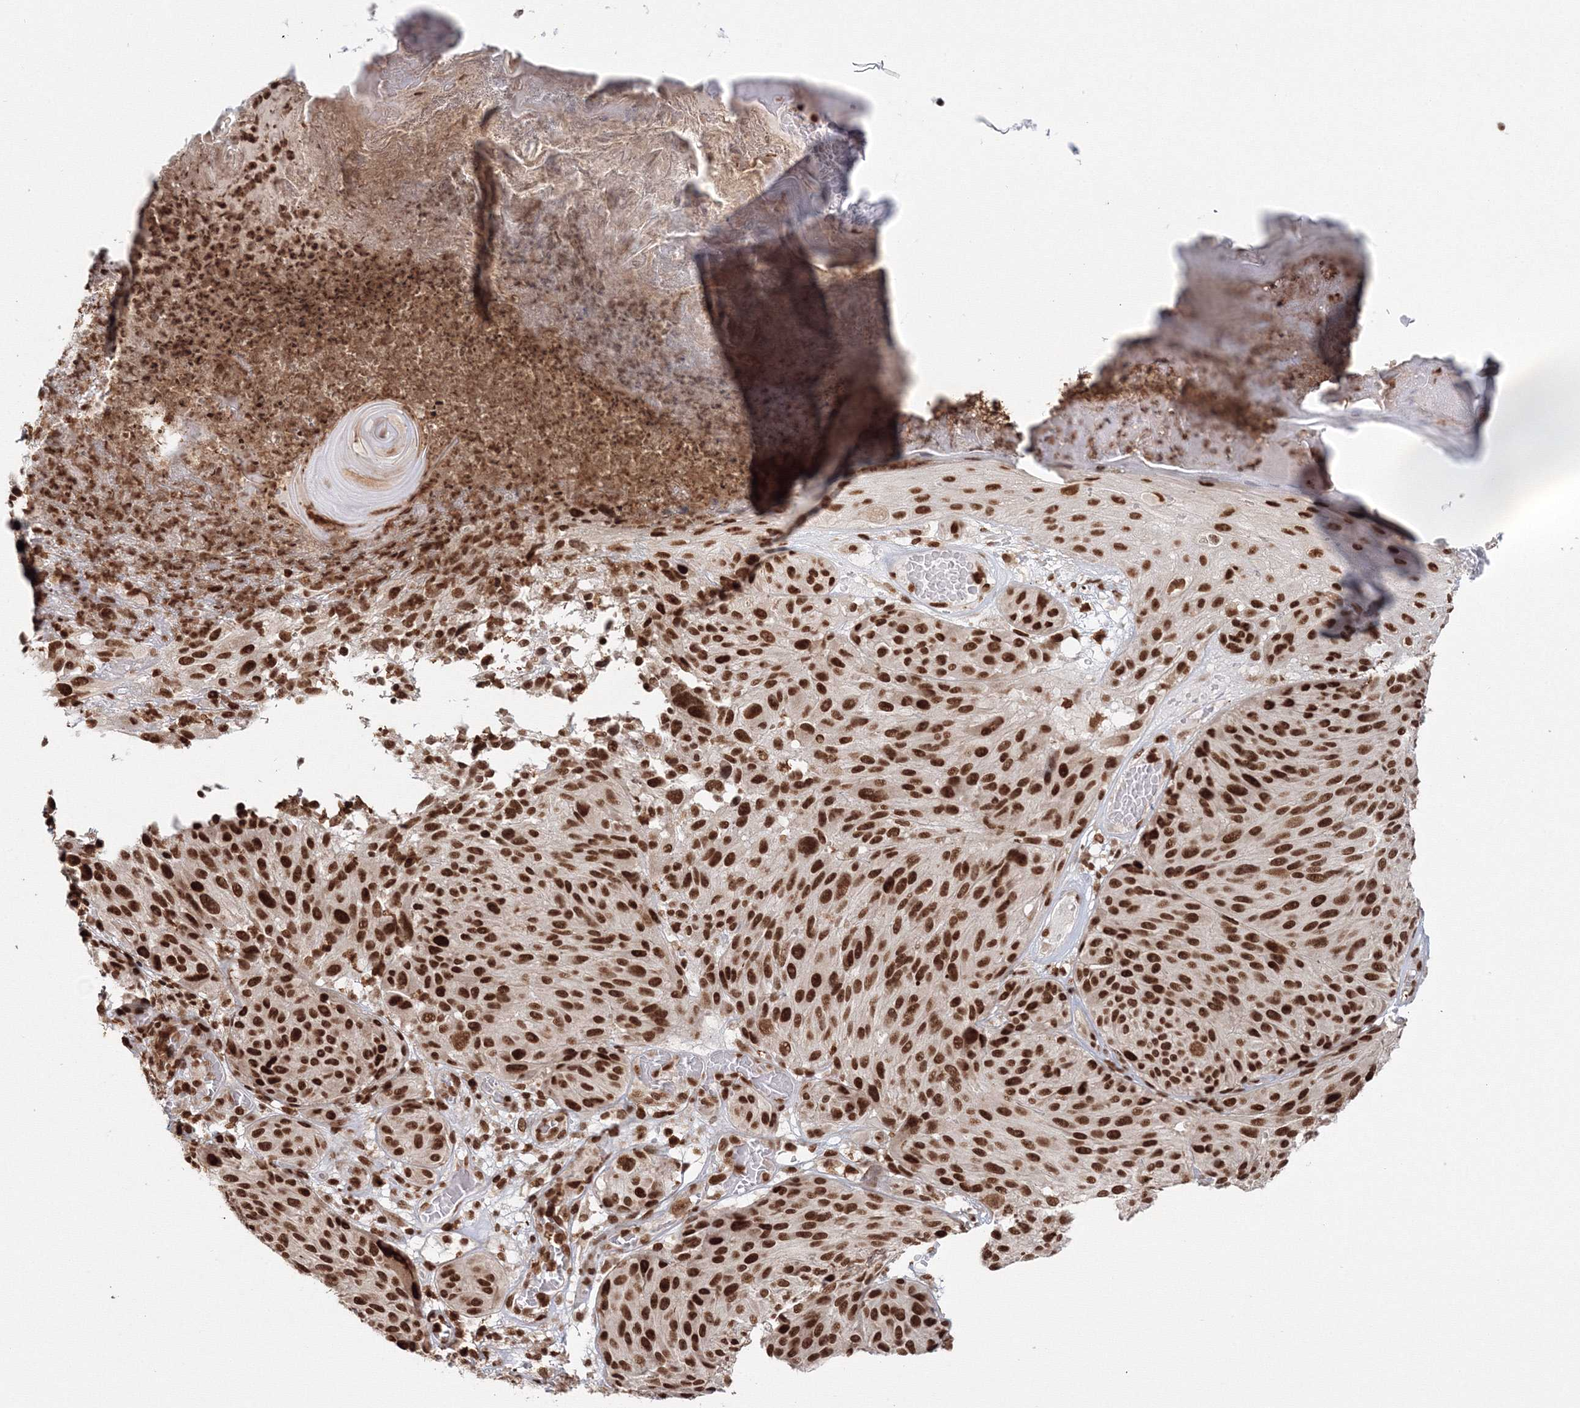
{"staining": {"intensity": "strong", "quantity": ">75%", "location": "nuclear"}, "tissue": "melanoma", "cell_type": "Tumor cells", "image_type": "cancer", "snomed": [{"axis": "morphology", "description": "Malignant melanoma, NOS"}, {"axis": "topography", "description": "Skin"}], "caption": "A photomicrograph of malignant melanoma stained for a protein reveals strong nuclear brown staining in tumor cells.", "gene": "KIF20A", "patient": {"sex": "male", "age": 83}}